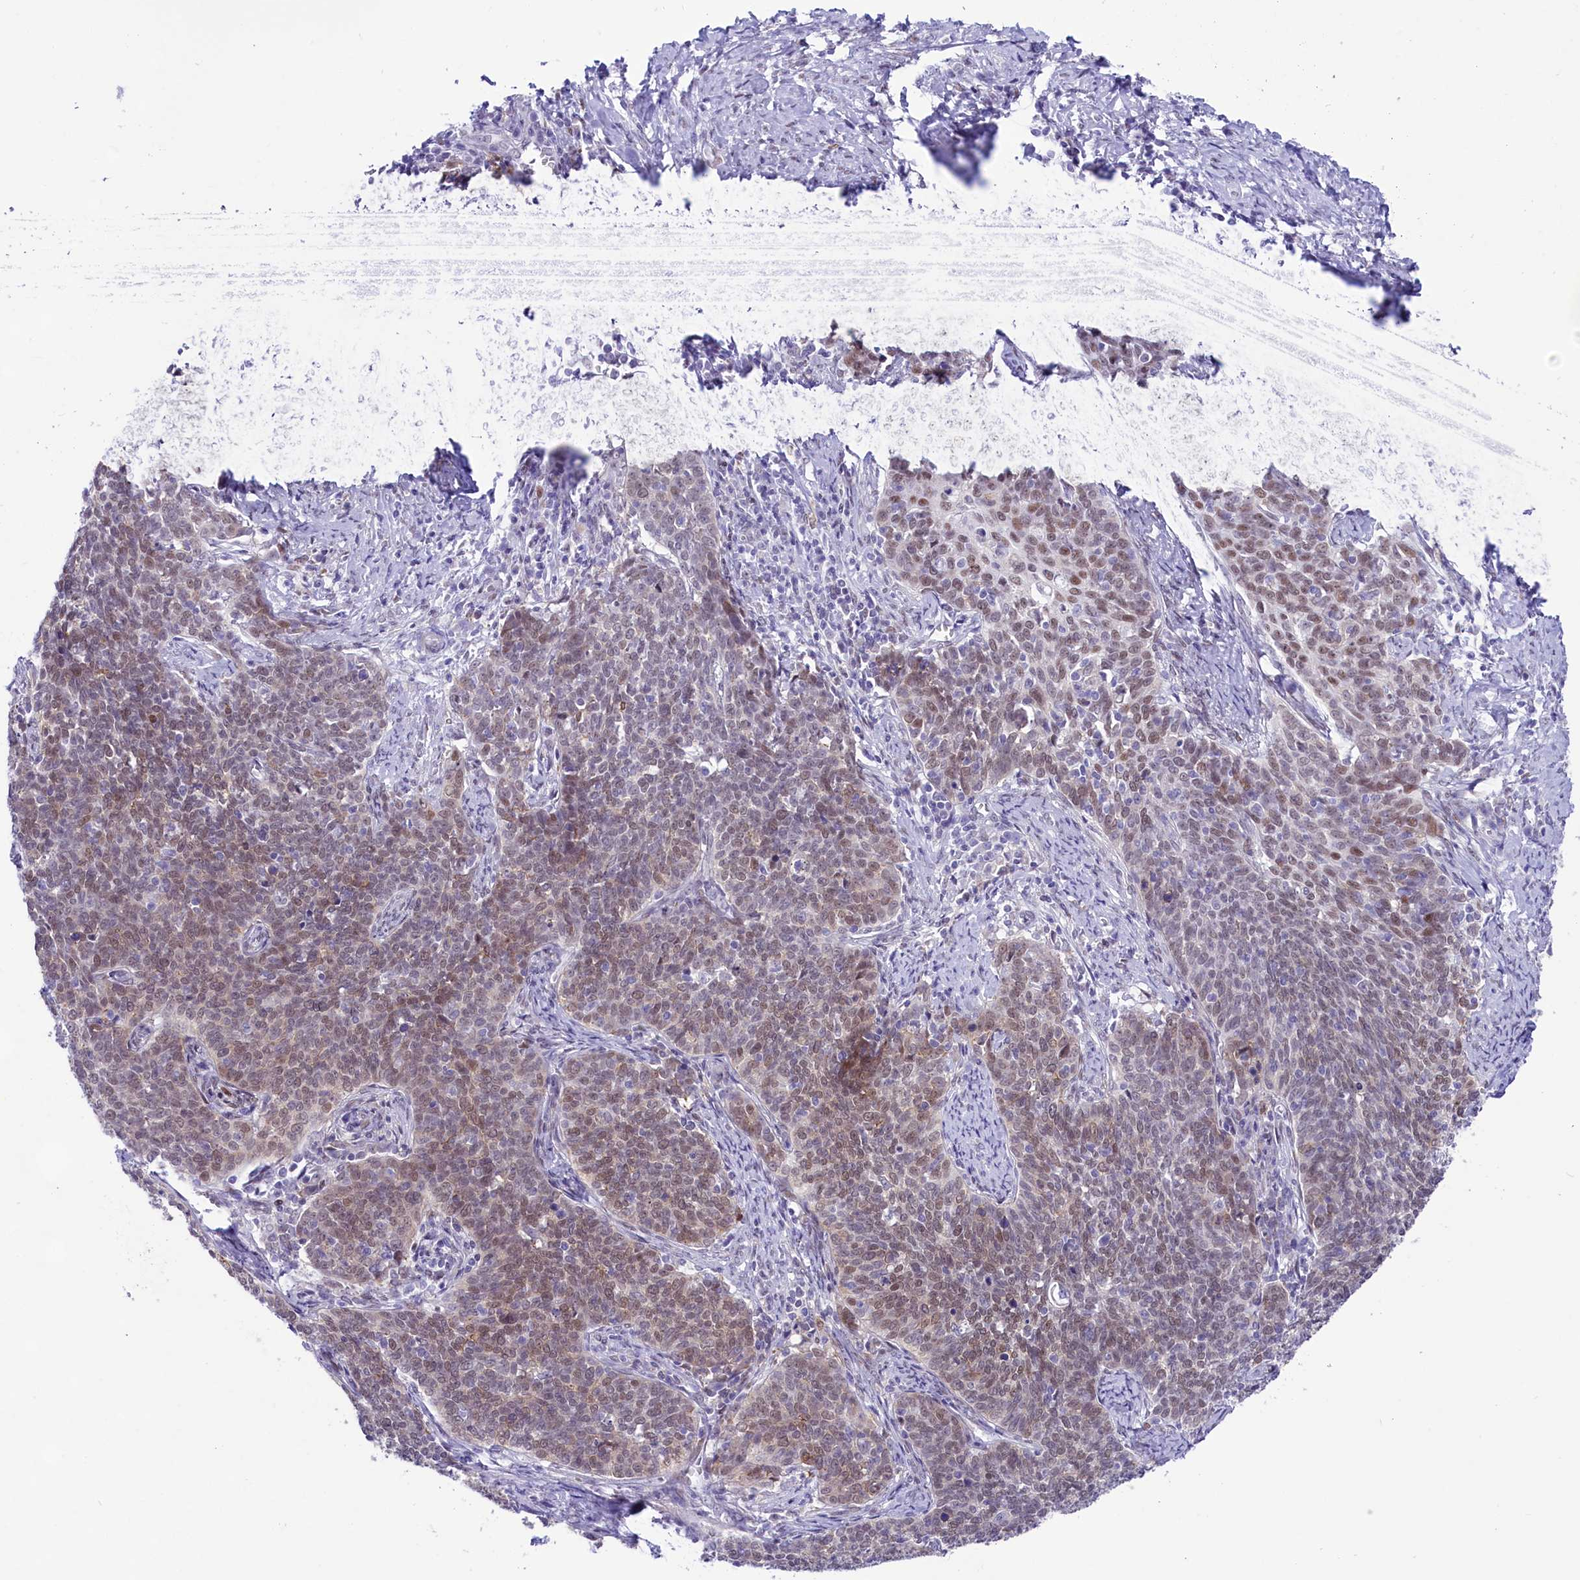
{"staining": {"intensity": "strong", "quantity": "25%-75%", "location": "nuclear"}, "tissue": "cervical cancer", "cell_type": "Tumor cells", "image_type": "cancer", "snomed": [{"axis": "morphology", "description": "Squamous cell carcinoma, NOS"}, {"axis": "topography", "description": "Cervix"}], "caption": "This is an image of immunohistochemistry staining of squamous cell carcinoma (cervical), which shows strong expression in the nuclear of tumor cells.", "gene": "RPS6KB1", "patient": {"sex": "female", "age": 39}}